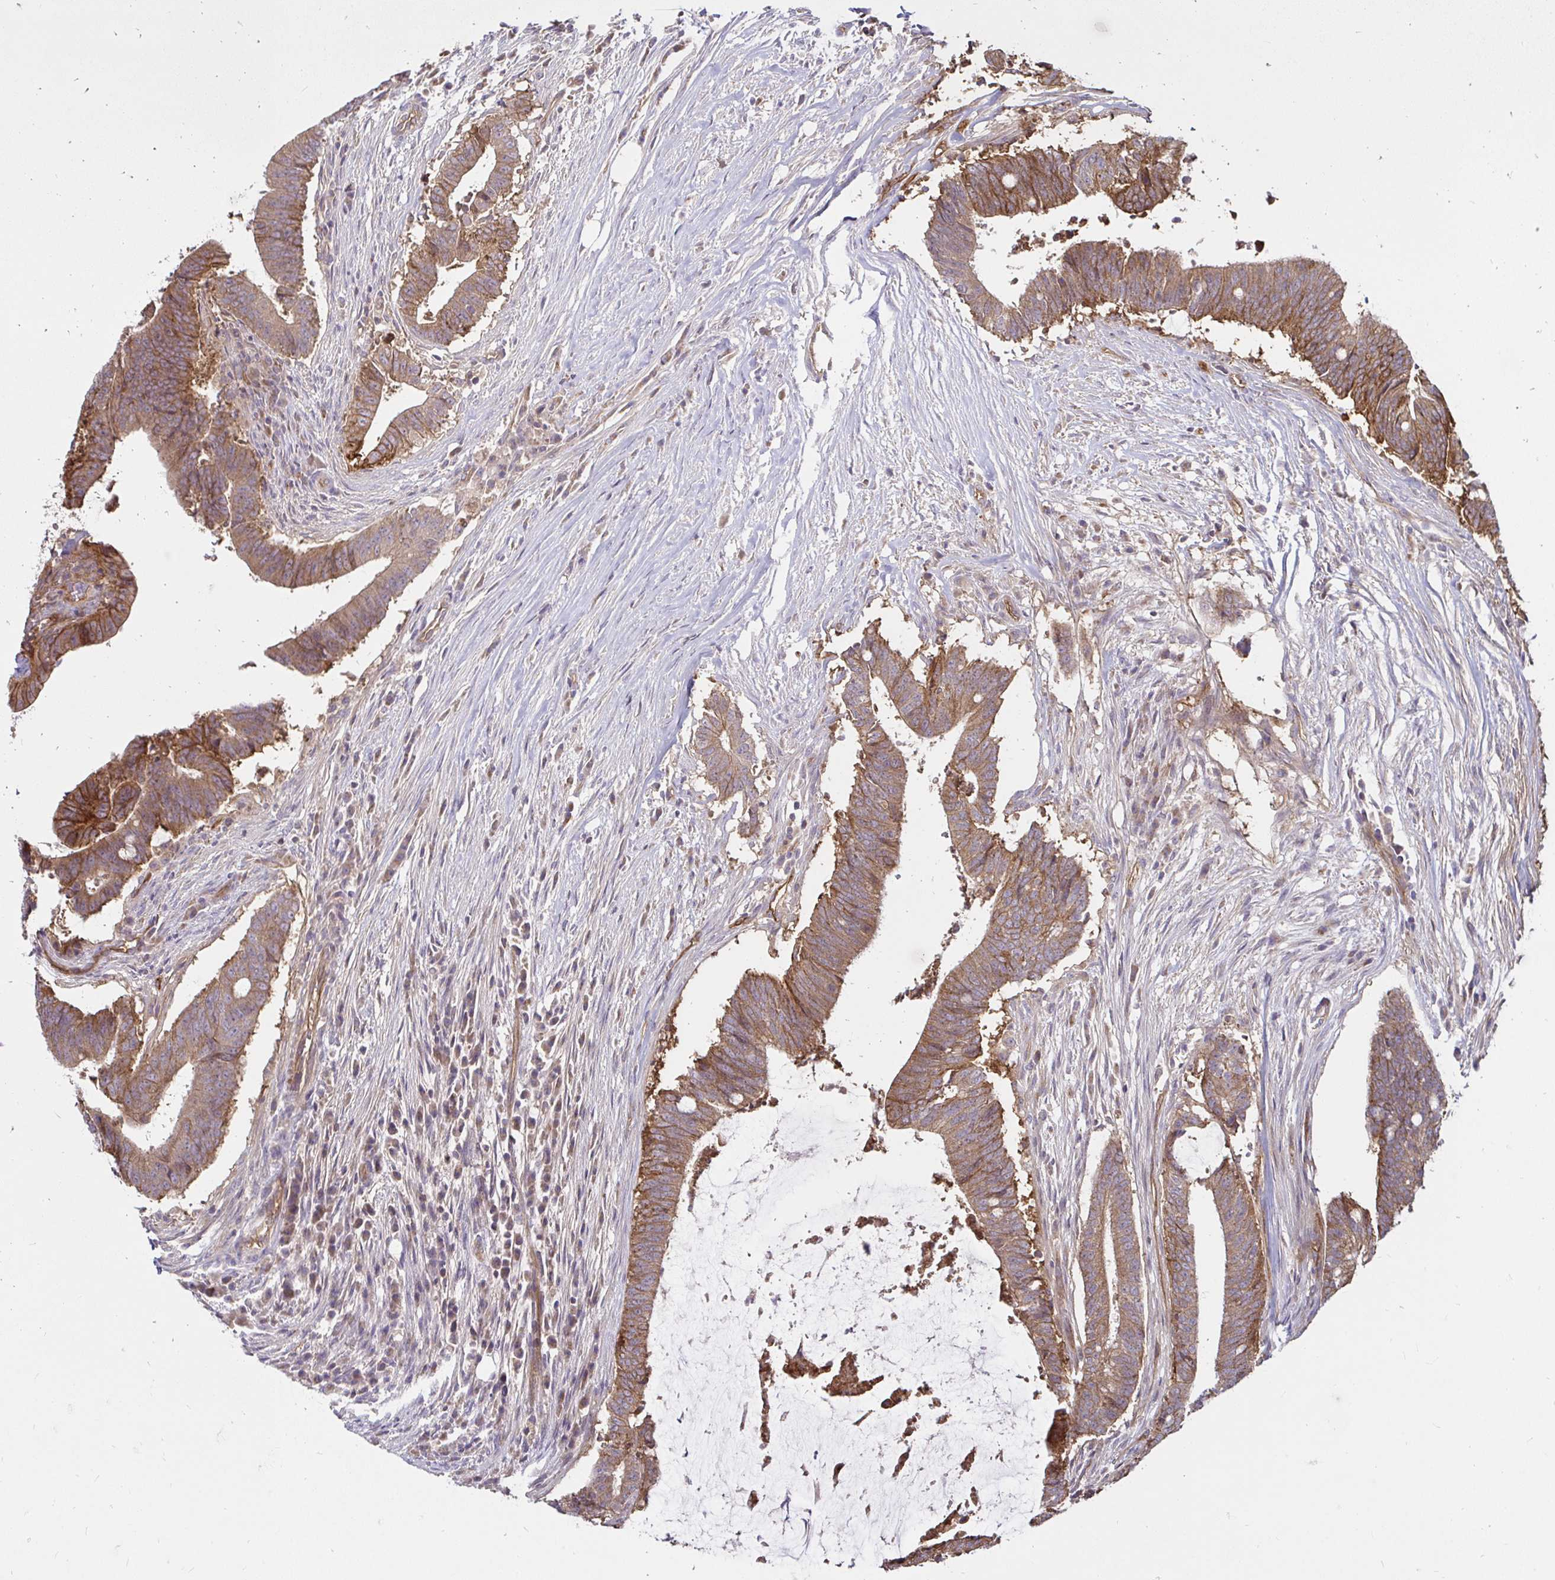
{"staining": {"intensity": "moderate", "quantity": ">75%", "location": "cytoplasmic/membranous"}, "tissue": "colorectal cancer", "cell_type": "Tumor cells", "image_type": "cancer", "snomed": [{"axis": "morphology", "description": "Adenocarcinoma, NOS"}, {"axis": "topography", "description": "Colon"}], "caption": "Human colorectal adenocarcinoma stained with a brown dye demonstrates moderate cytoplasmic/membranous positive staining in about >75% of tumor cells.", "gene": "ITGA2", "patient": {"sex": "female", "age": 43}}